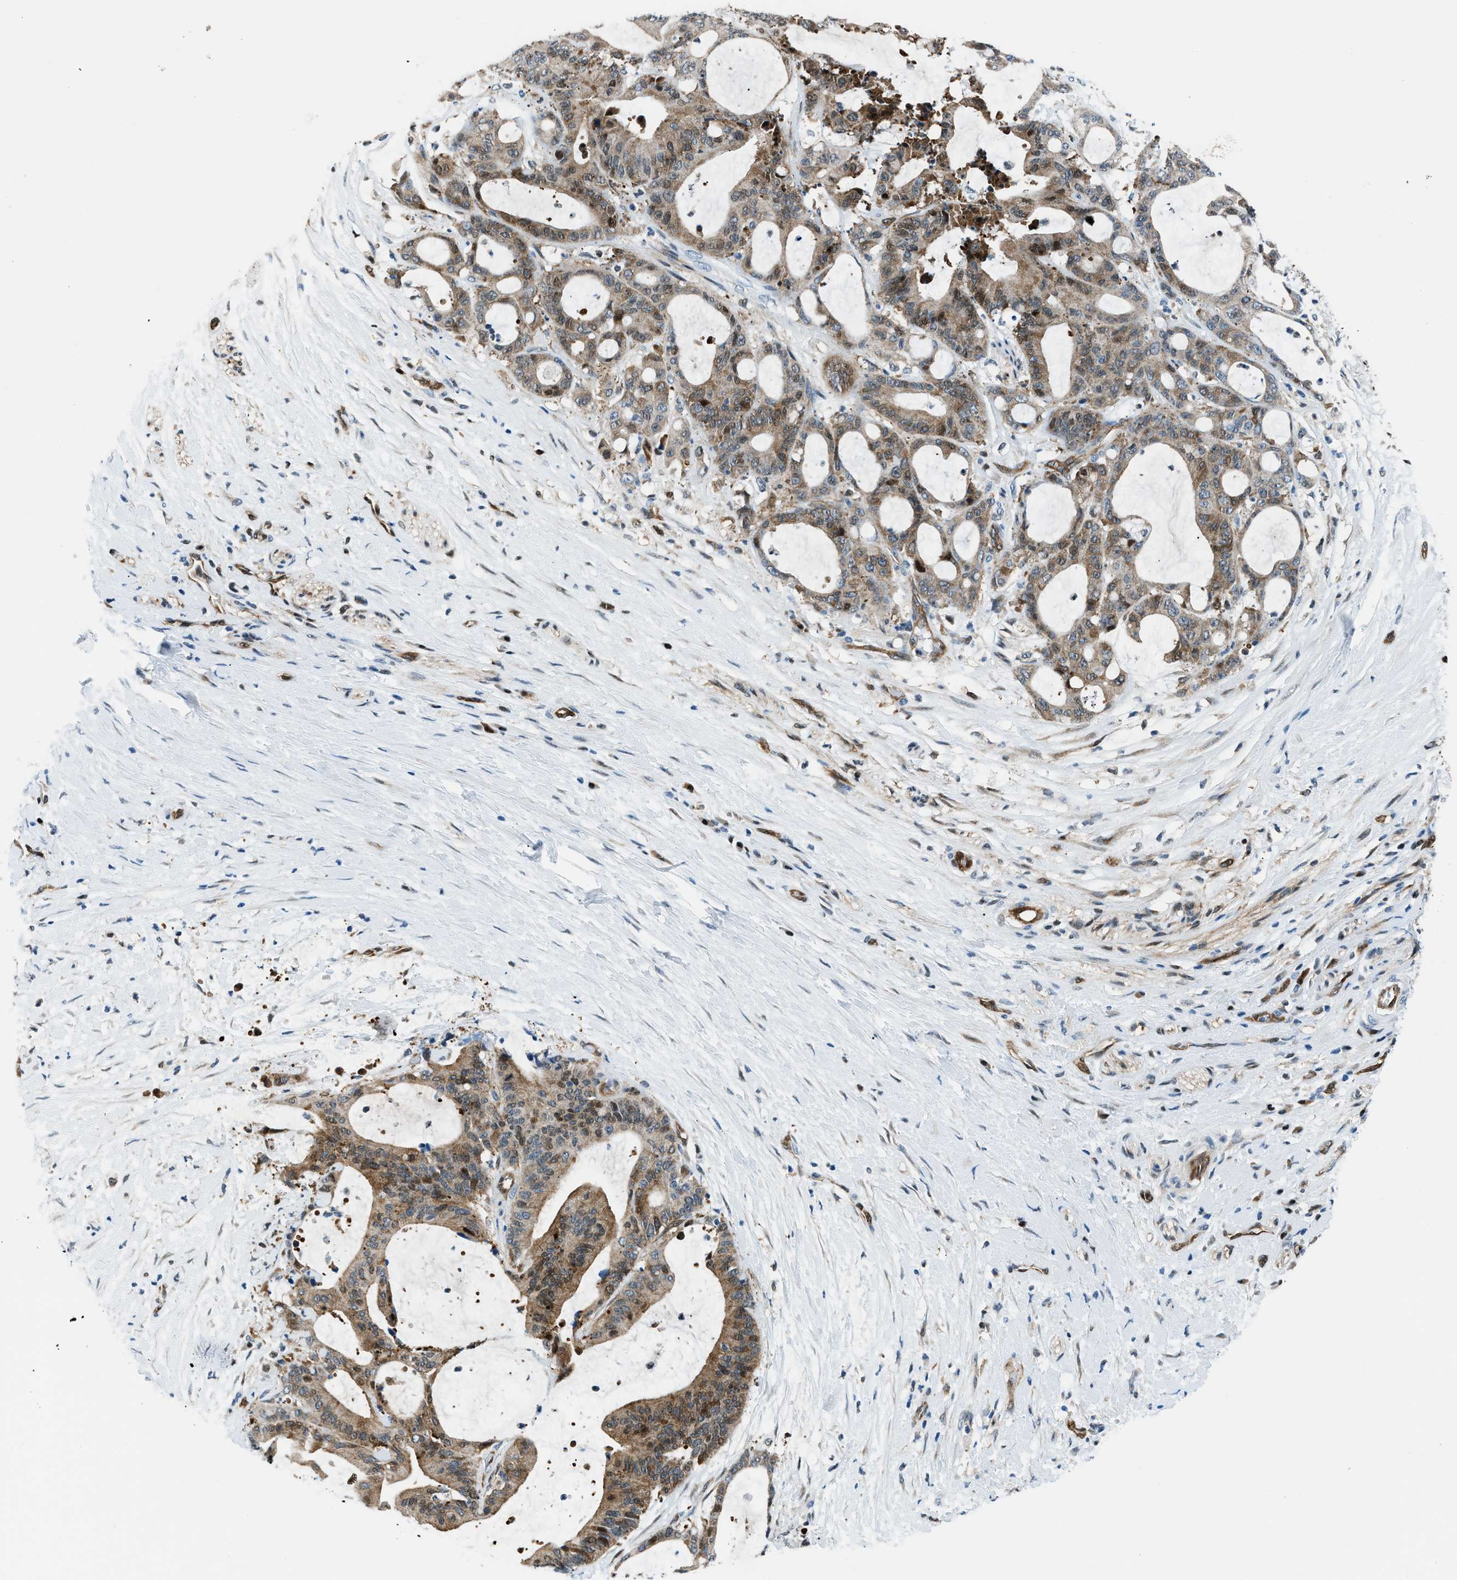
{"staining": {"intensity": "moderate", "quantity": "25%-75%", "location": "cytoplasmic/membranous,nuclear"}, "tissue": "liver cancer", "cell_type": "Tumor cells", "image_type": "cancer", "snomed": [{"axis": "morphology", "description": "Cholangiocarcinoma"}, {"axis": "topography", "description": "Liver"}], "caption": "DAB immunohistochemical staining of human liver cholangiocarcinoma reveals moderate cytoplasmic/membranous and nuclear protein expression in approximately 25%-75% of tumor cells. (DAB (3,3'-diaminobenzidine) IHC with brightfield microscopy, high magnification).", "gene": "YWHAE", "patient": {"sex": "female", "age": 73}}